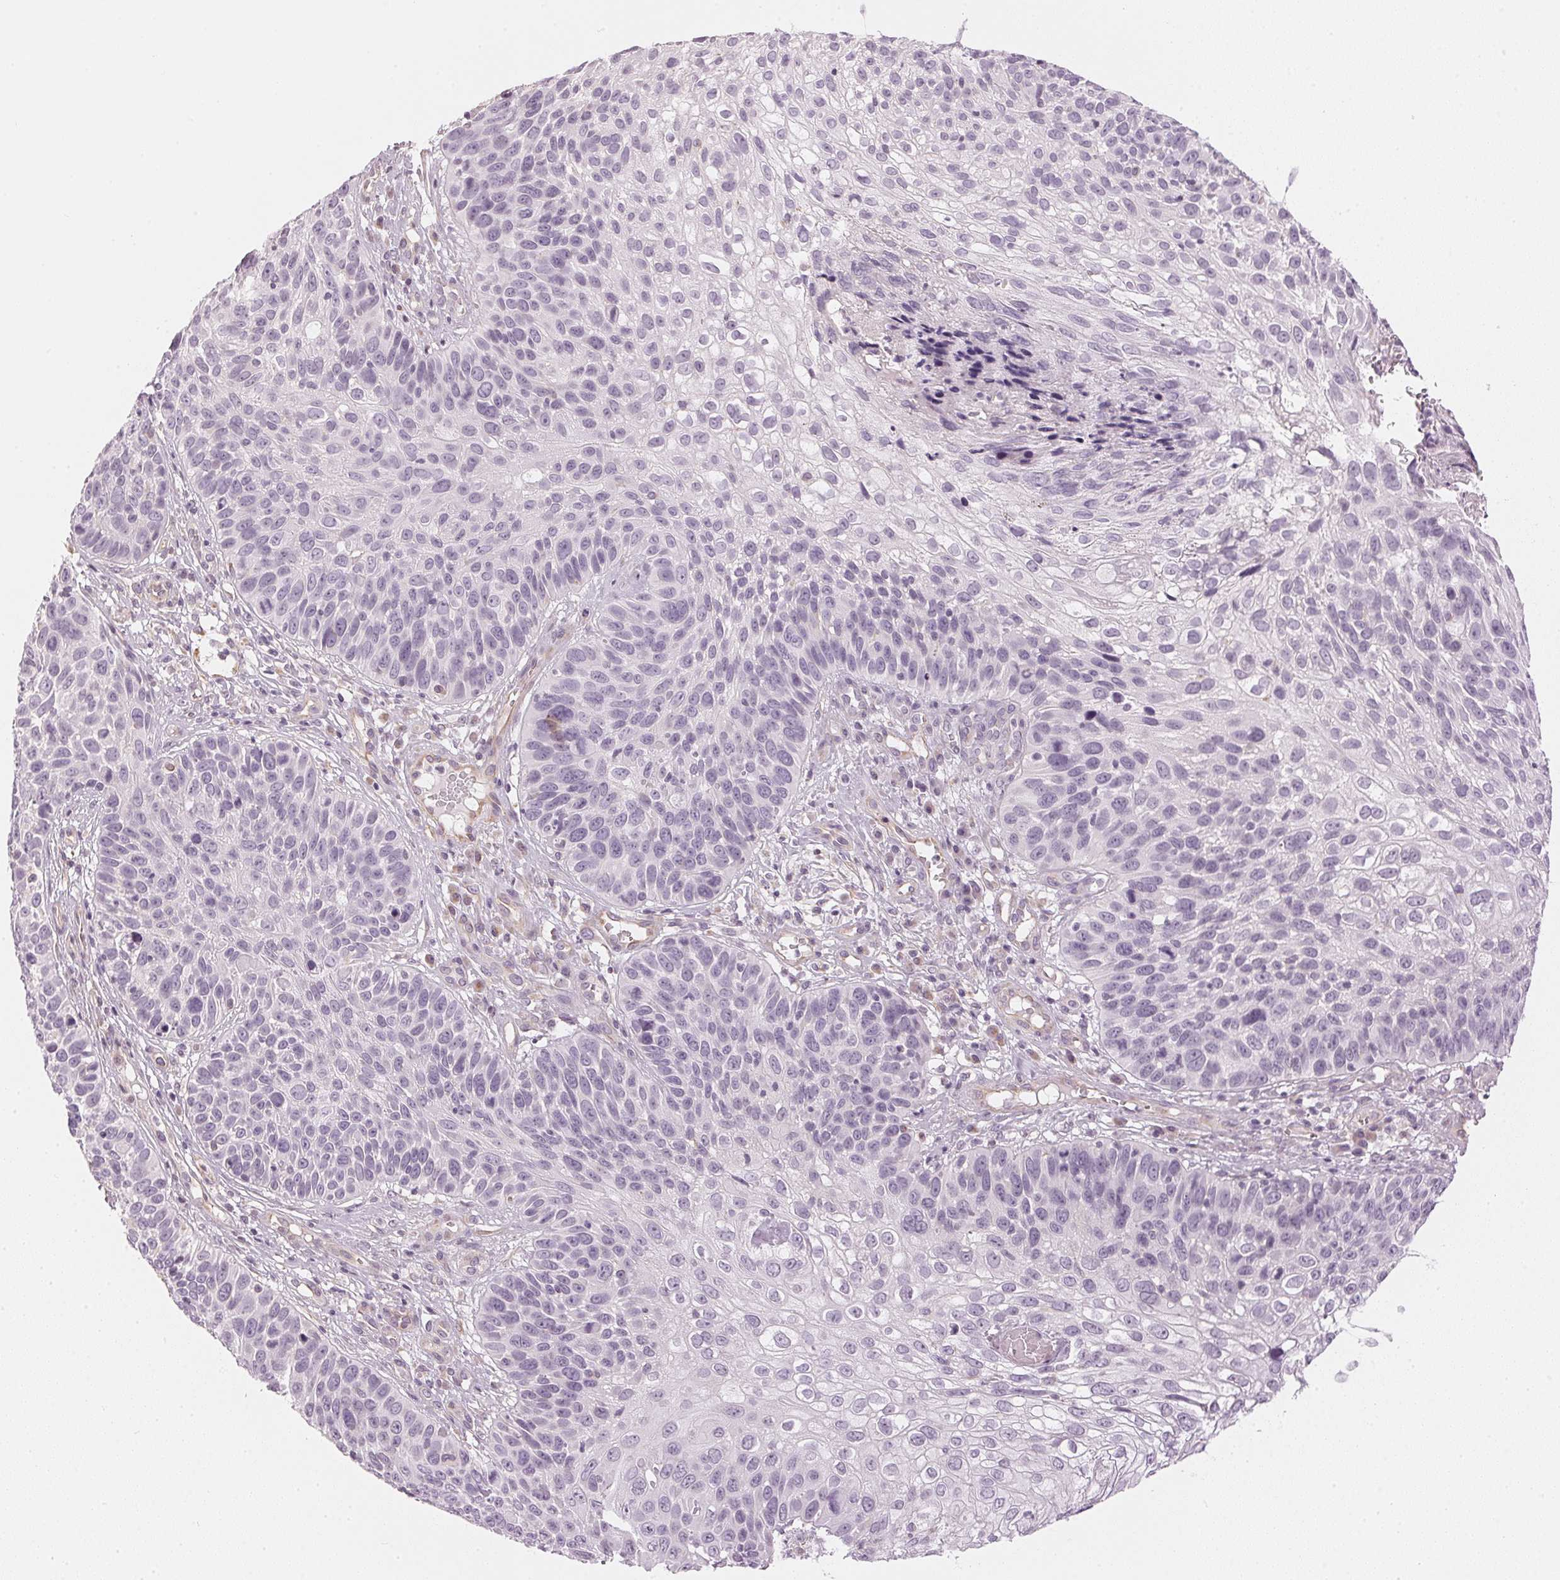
{"staining": {"intensity": "negative", "quantity": "none", "location": "none"}, "tissue": "skin cancer", "cell_type": "Tumor cells", "image_type": "cancer", "snomed": [{"axis": "morphology", "description": "Squamous cell carcinoma, NOS"}, {"axis": "topography", "description": "Skin"}], "caption": "The image shows no staining of tumor cells in squamous cell carcinoma (skin). The staining is performed using DAB brown chromogen with nuclei counter-stained in using hematoxylin.", "gene": "APLP1", "patient": {"sex": "male", "age": 92}}